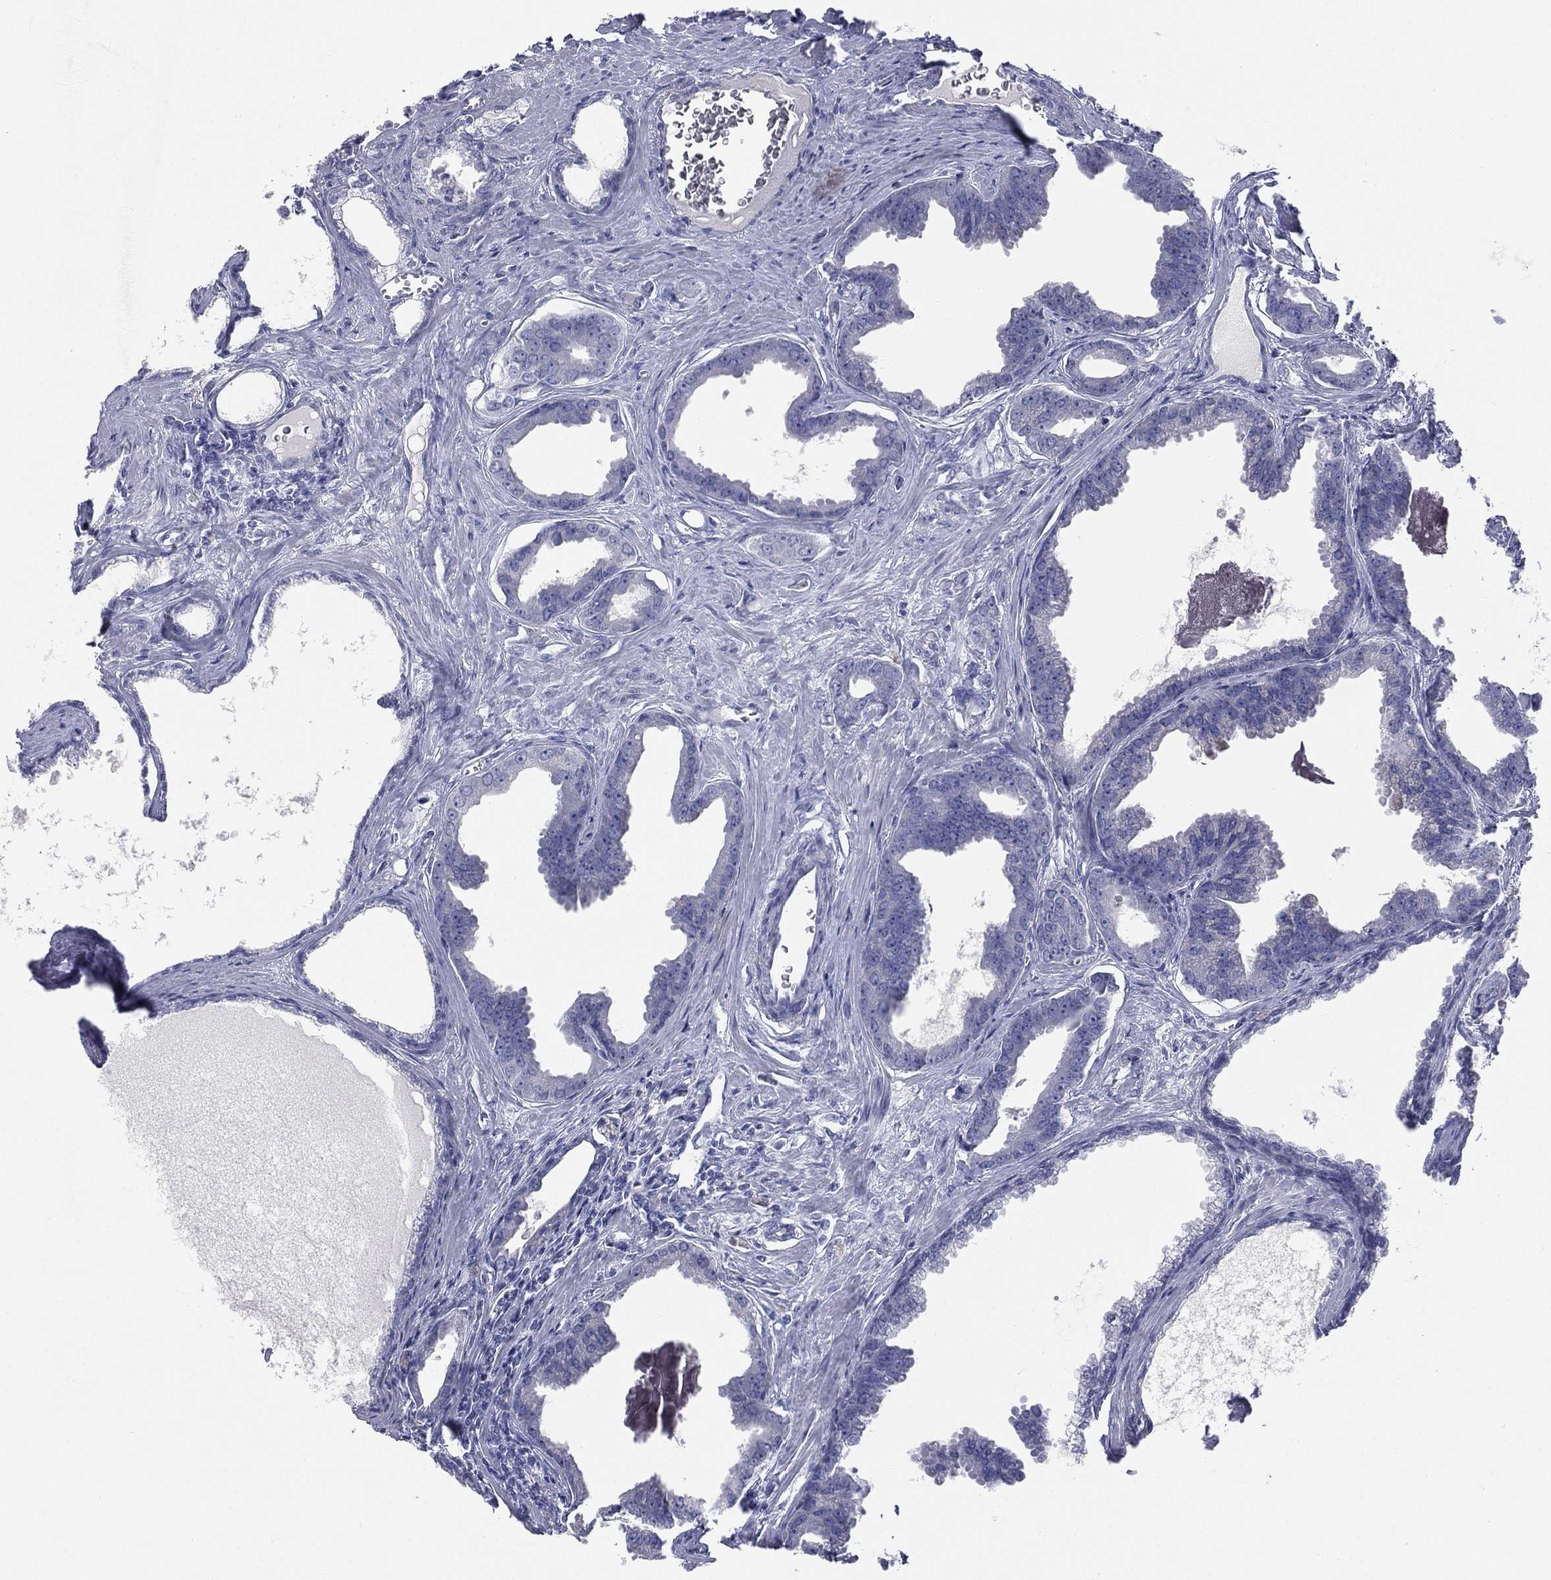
{"staining": {"intensity": "negative", "quantity": "none", "location": "none"}, "tissue": "prostate cancer", "cell_type": "Tumor cells", "image_type": "cancer", "snomed": [{"axis": "morphology", "description": "Adenocarcinoma, NOS"}, {"axis": "topography", "description": "Prostate"}], "caption": "An IHC image of prostate cancer is shown. There is no staining in tumor cells of prostate cancer. (DAB immunohistochemistry (IHC), high magnification).", "gene": "STK31", "patient": {"sex": "male", "age": 66}}